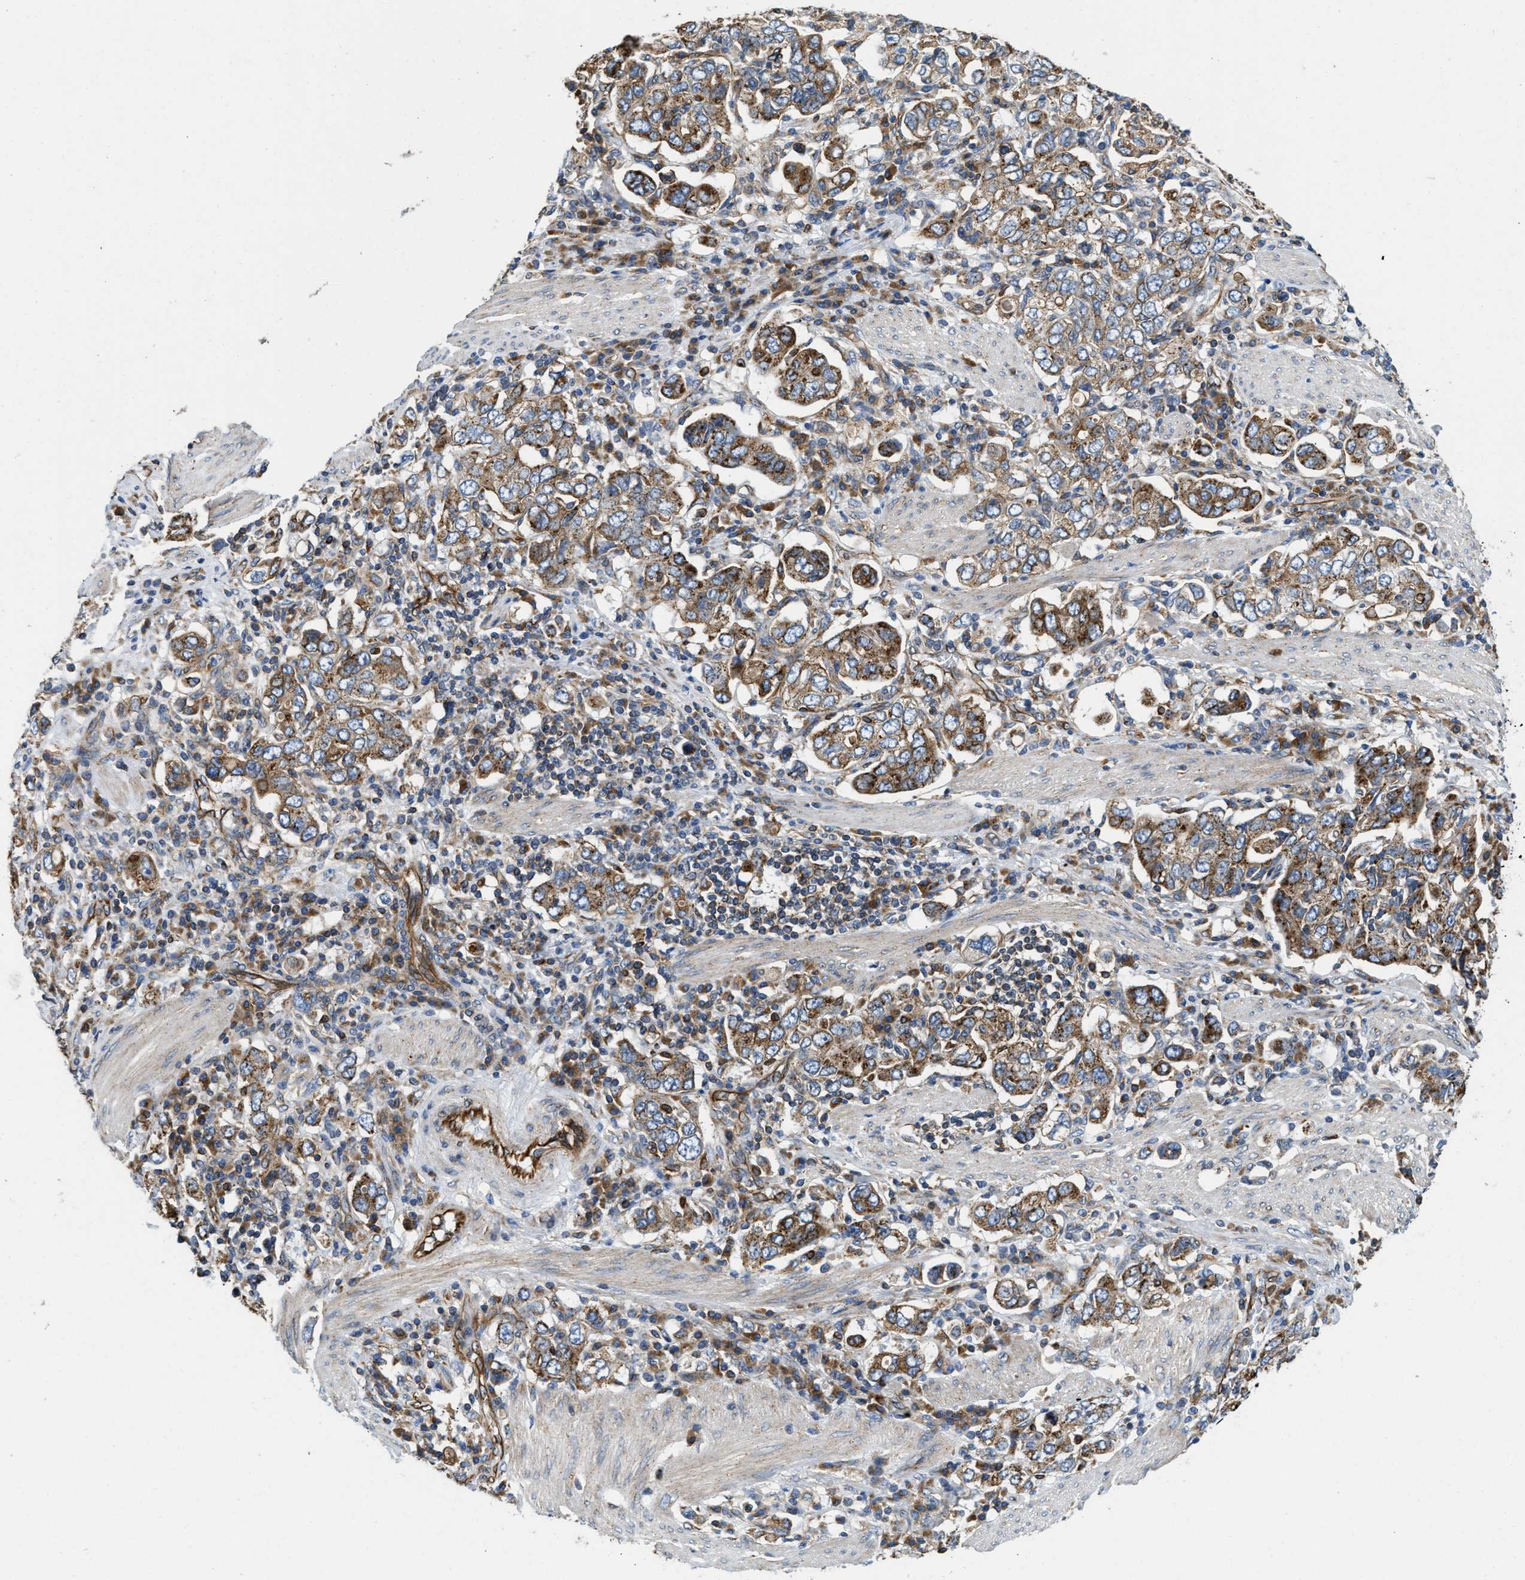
{"staining": {"intensity": "moderate", "quantity": ">75%", "location": "cytoplasmic/membranous"}, "tissue": "stomach cancer", "cell_type": "Tumor cells", "image_type": "cancer", "snomed": [{"axis": "morphology", "description": "Adenocarcinoma, NOS"}, {"axis": "topography", "description": "Stomach, upper"}], "caption": "IHC staining of stomach cancer (adenocarcinoma), which shows medium levels of moderate cytoplasmic/membranous positivity in about >75% of tumor cells indicating moderate cytoplasmic/membranous protein staining. The staining was performed using DAB (brown) for protein detection and nuclei were counterstained in hematoxylin (blue).", "gene": "HSD17B12", "patient": {"sex": "male", "age": 62}}